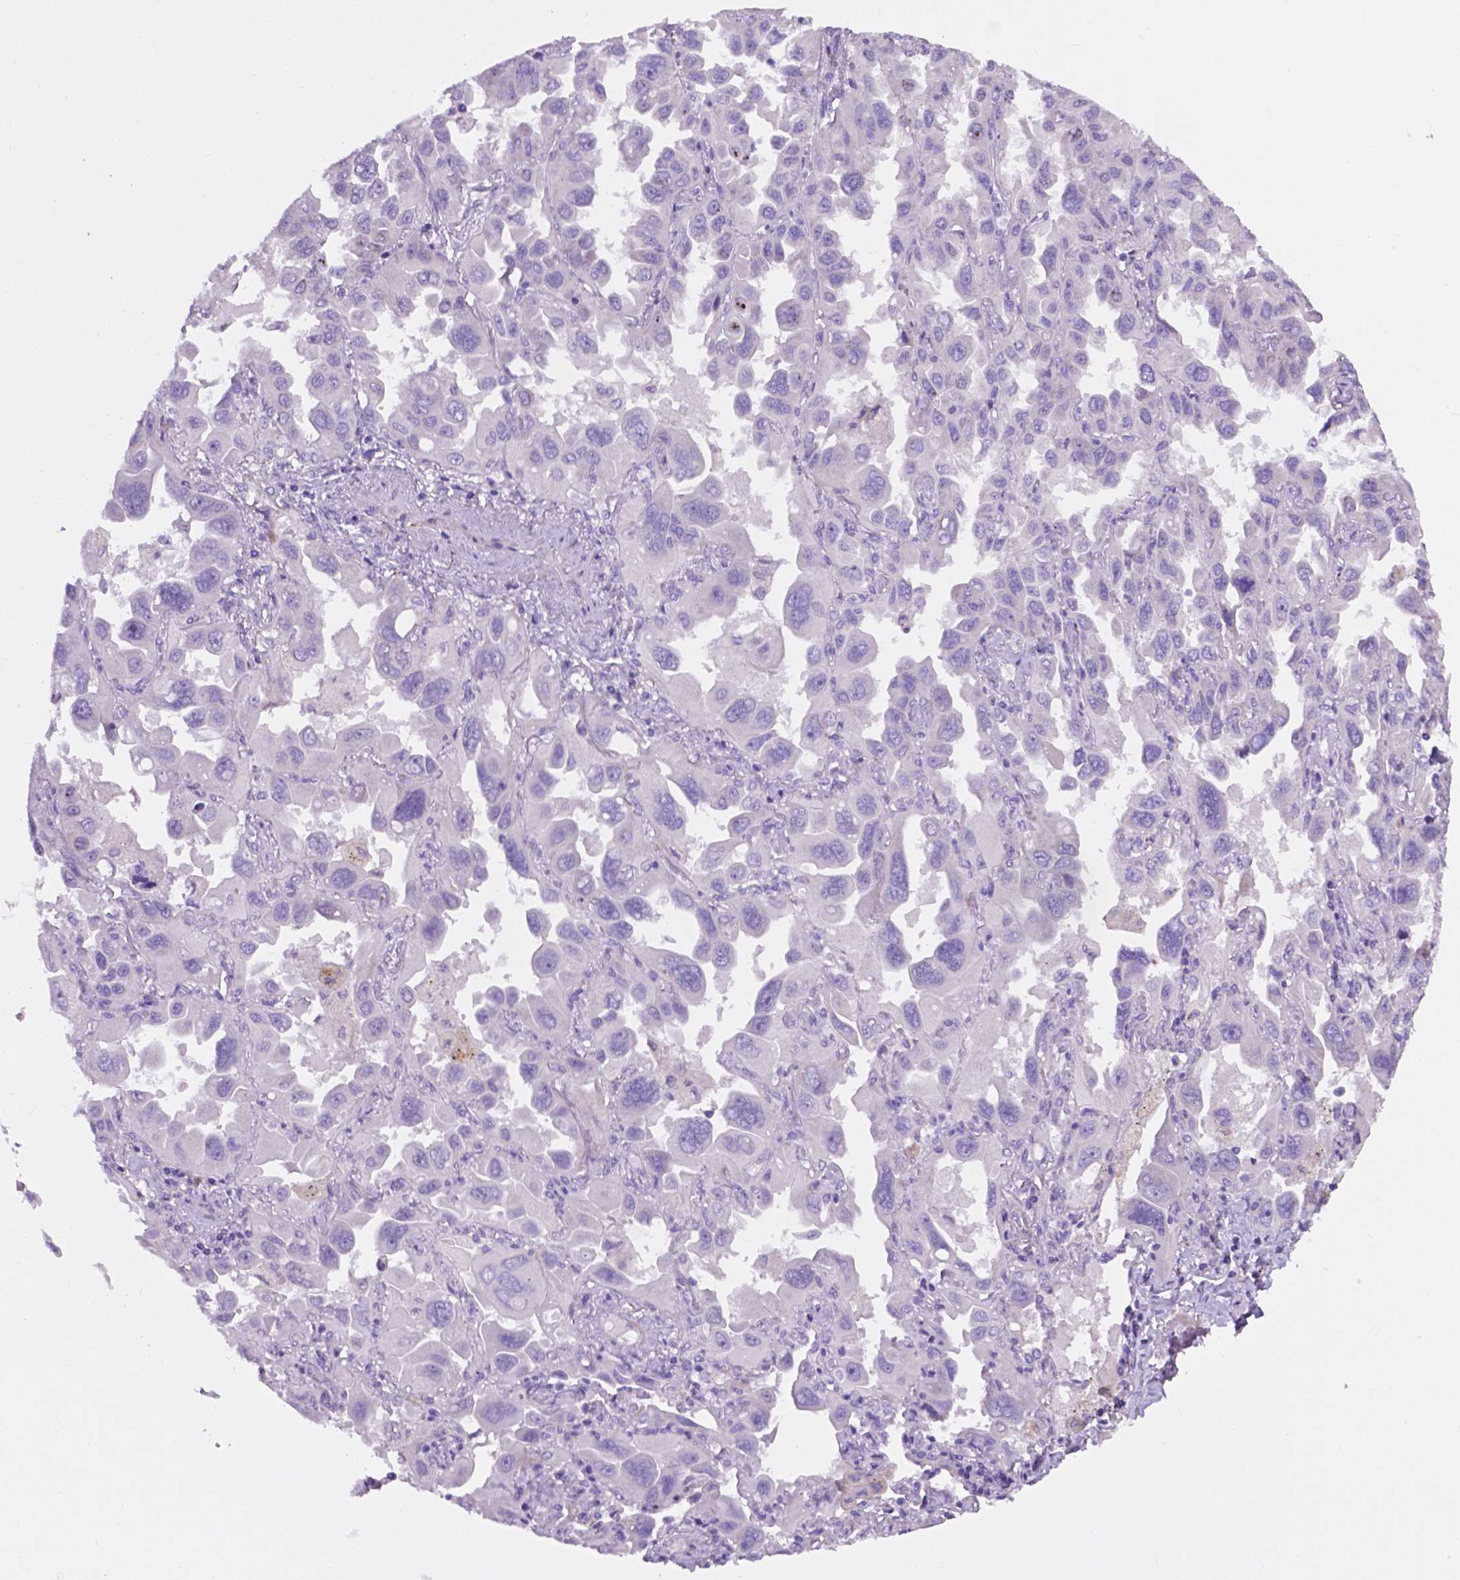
{"staining": {"intensity": "negative", "quantity": "none", "location": "none"}, "tissue": "lung cancer", "cell_type": "Tumor cells", "image_type": "cancer", "snomed": [{"axis": "morphology", "description": "Adenocarcinoma, NOS"}, {"axis": "topography", "description": "Lung"}], "caption": "Human lung cancer stained for a protein using IHC displays no positivity in tumor cells.", "gene": "PFKFB4", "patient": {"sex": "male", "age": 64}}